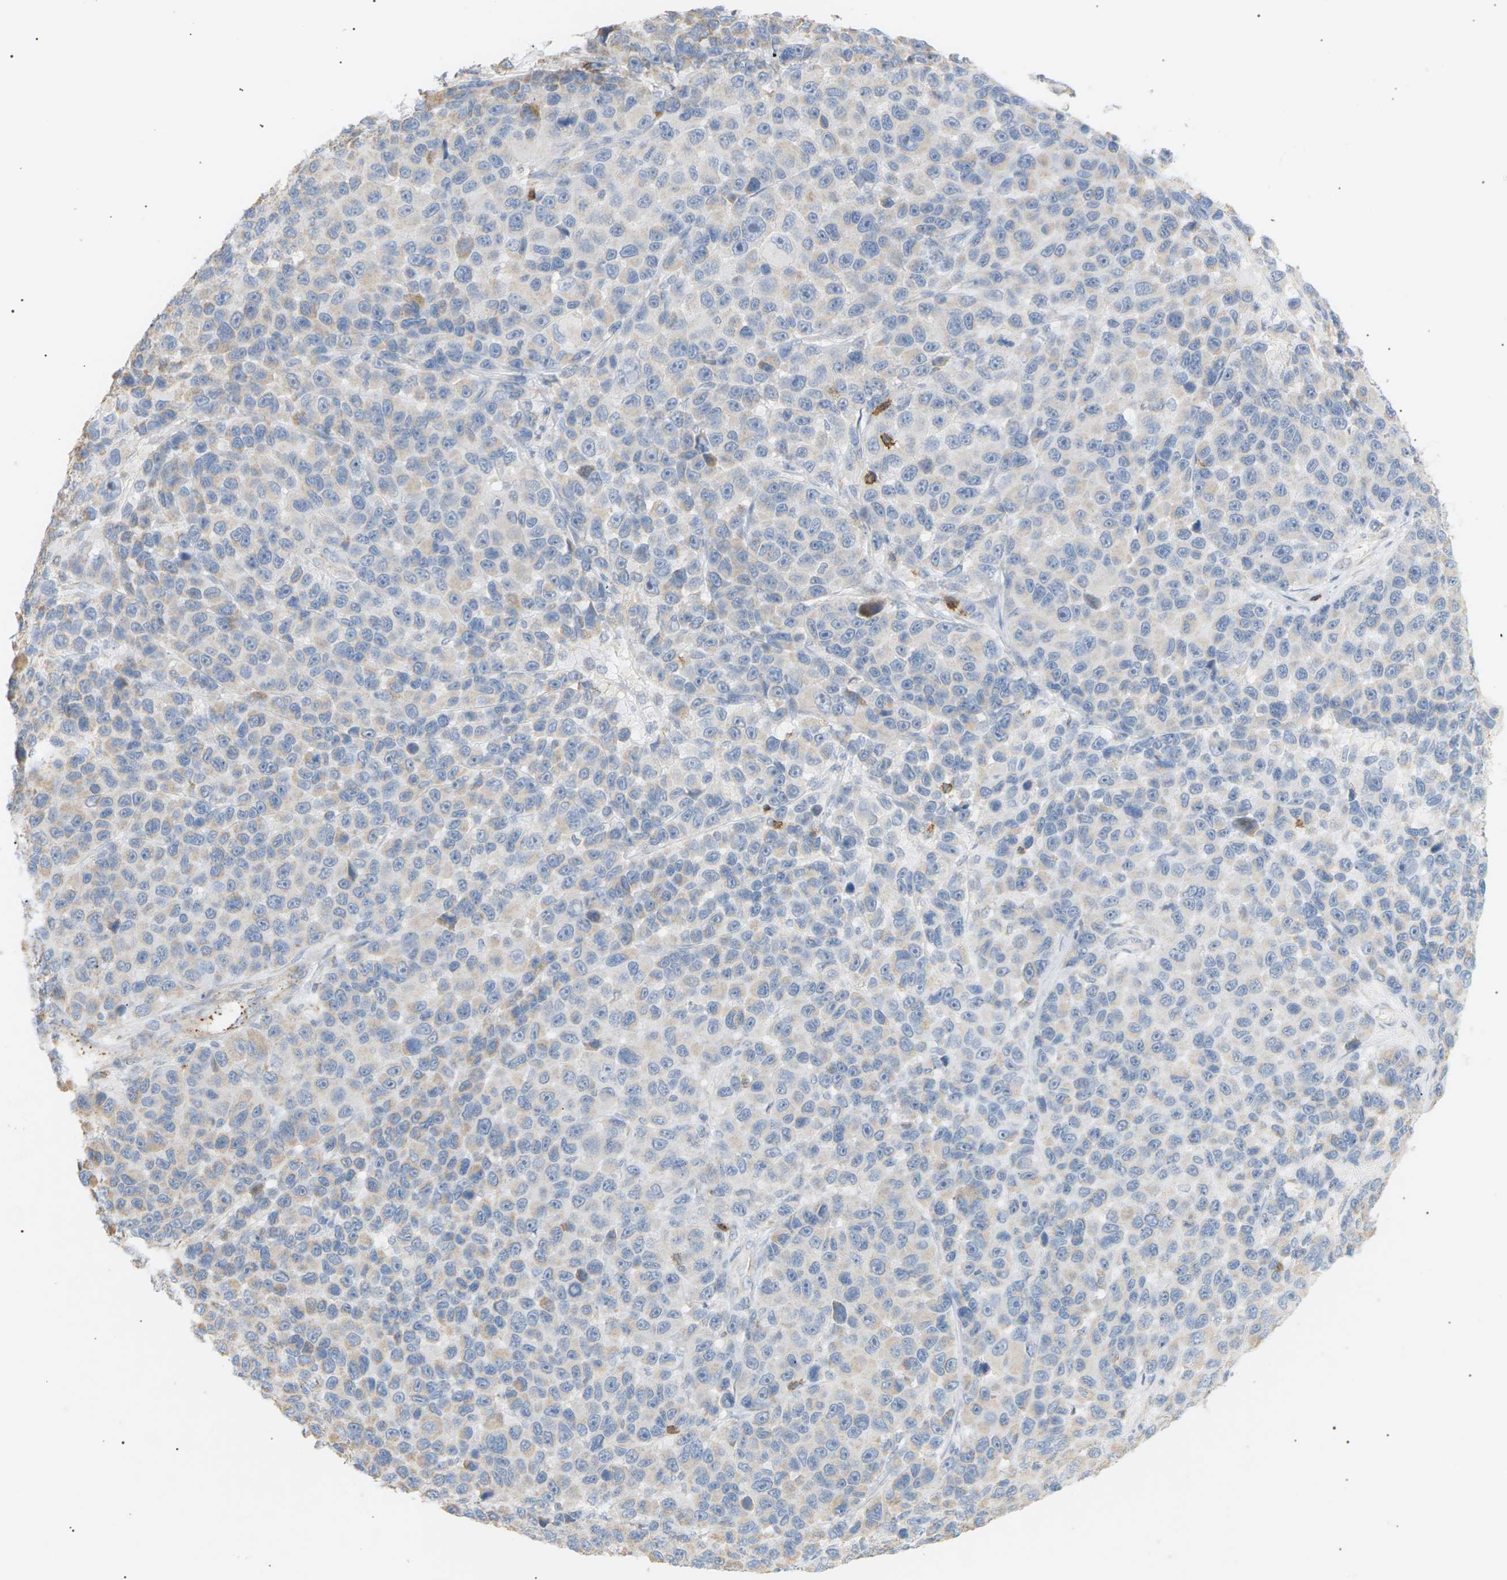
{"staining": {"intensity": "negative", "quantity": "none", "location": "none"}, "tissue": "melanoma", "cell_type": "Tumor cells", "image_type": "cancer", "snomed": [{"axis": "morphology", "description": "Malignant melanoma, NOS"}, {"axis": "topography", "description": "Skin"}], "caption": "Photomicrograph shows no significant protein positivity in tumor cells of malignant melanoma.", "gene": "LIME1", "patient": {"sex": "male", "age": 53}}